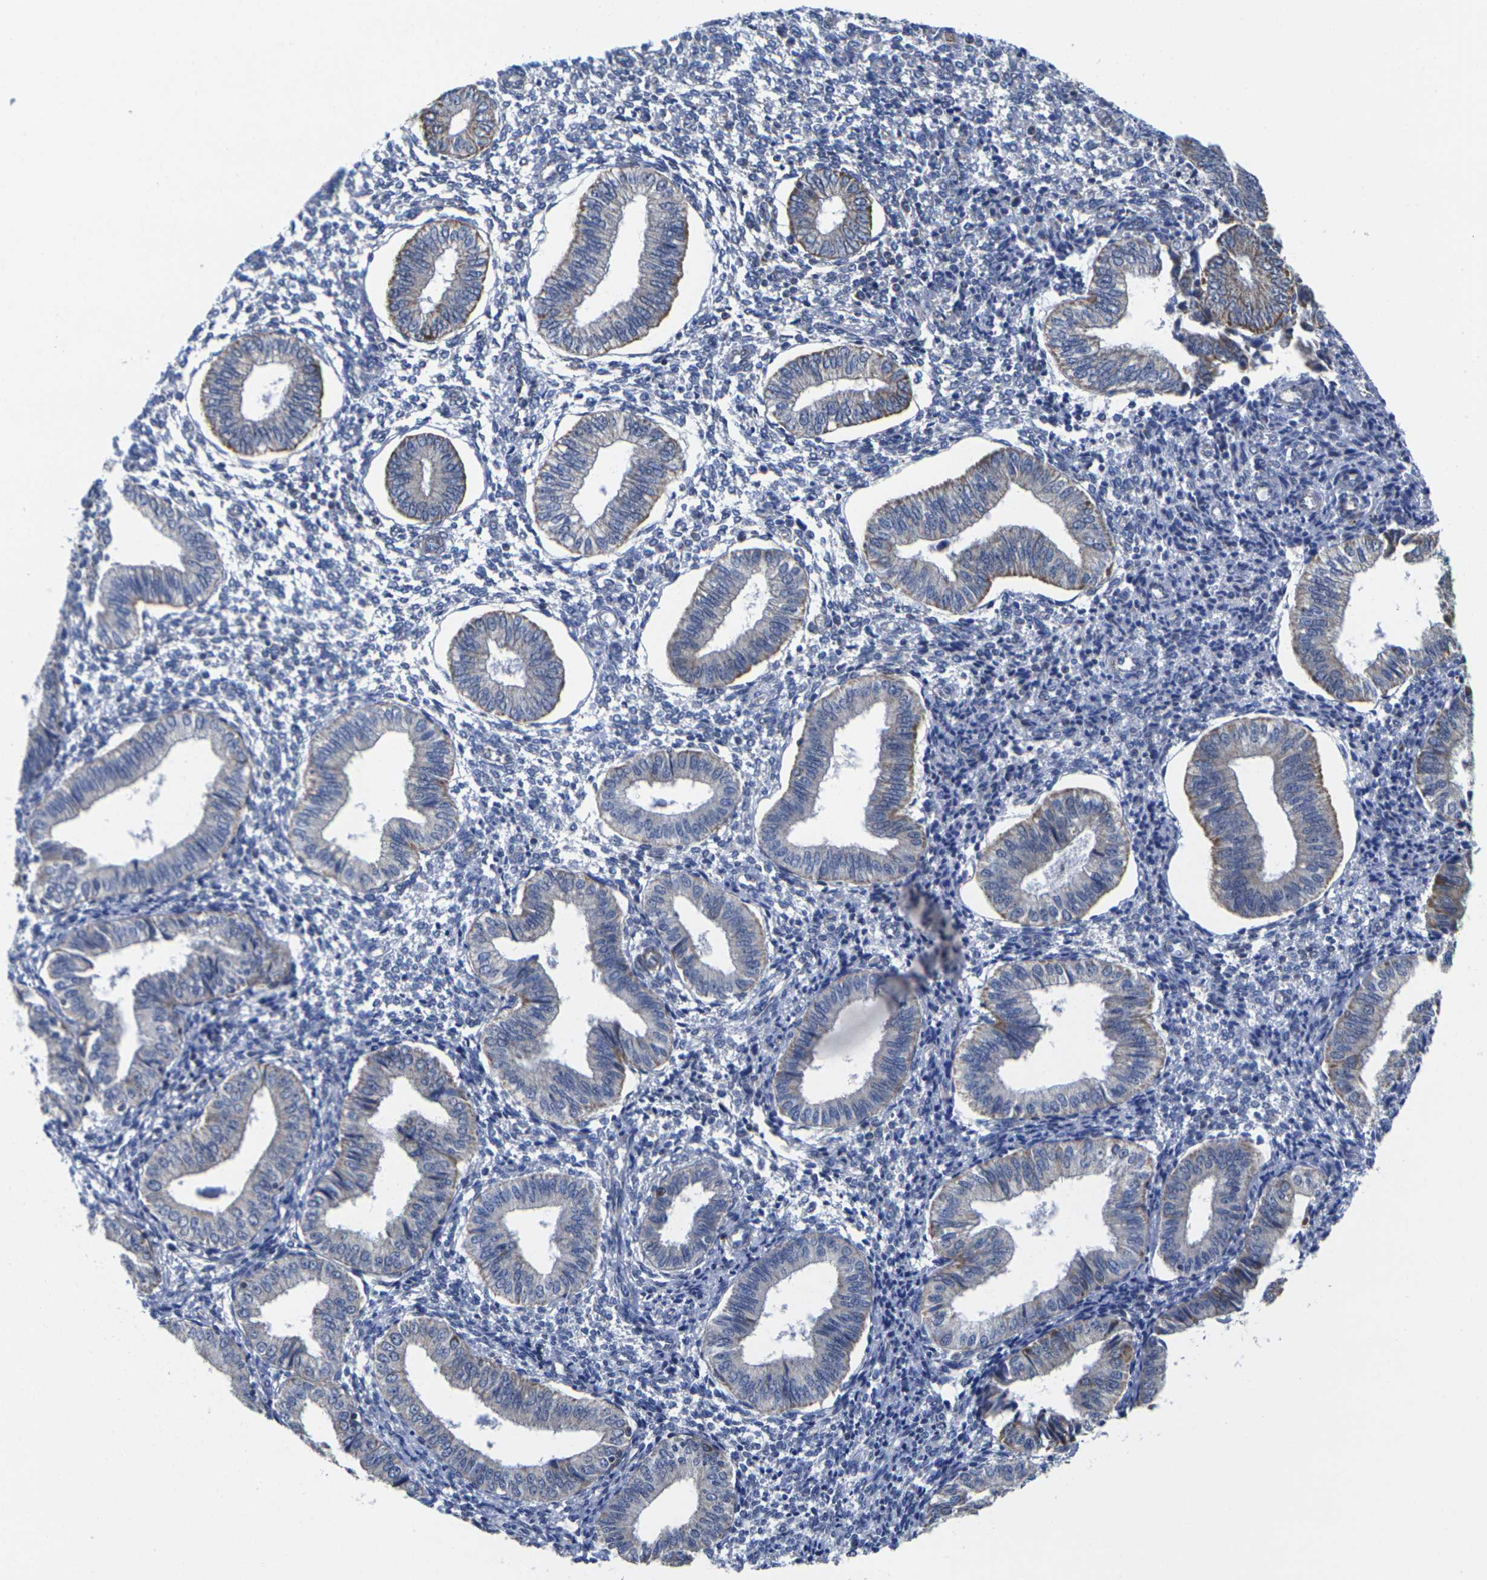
{"staining": {"intensity": "negative", "quantity": "none", "location": "none"}, "tissue": "endometrium", "cell_type": "Cells in endometrial stroma", "image_type": "normal", "snomed": [{"axis": "morphology", "description": "Normal tissue, NOS"}, {"axis": "topography", "description": "Endometrium"}], "caption": "DAB immunohistochemical staining of normal human endometrium shows no significant positivity in cells in endometrial stroma. (DAB immunohistochemistry visualized using brightfield microscopy, high magnification).", "gene": "P2RY11", "patient": {"sex": "female", "age": 50}}